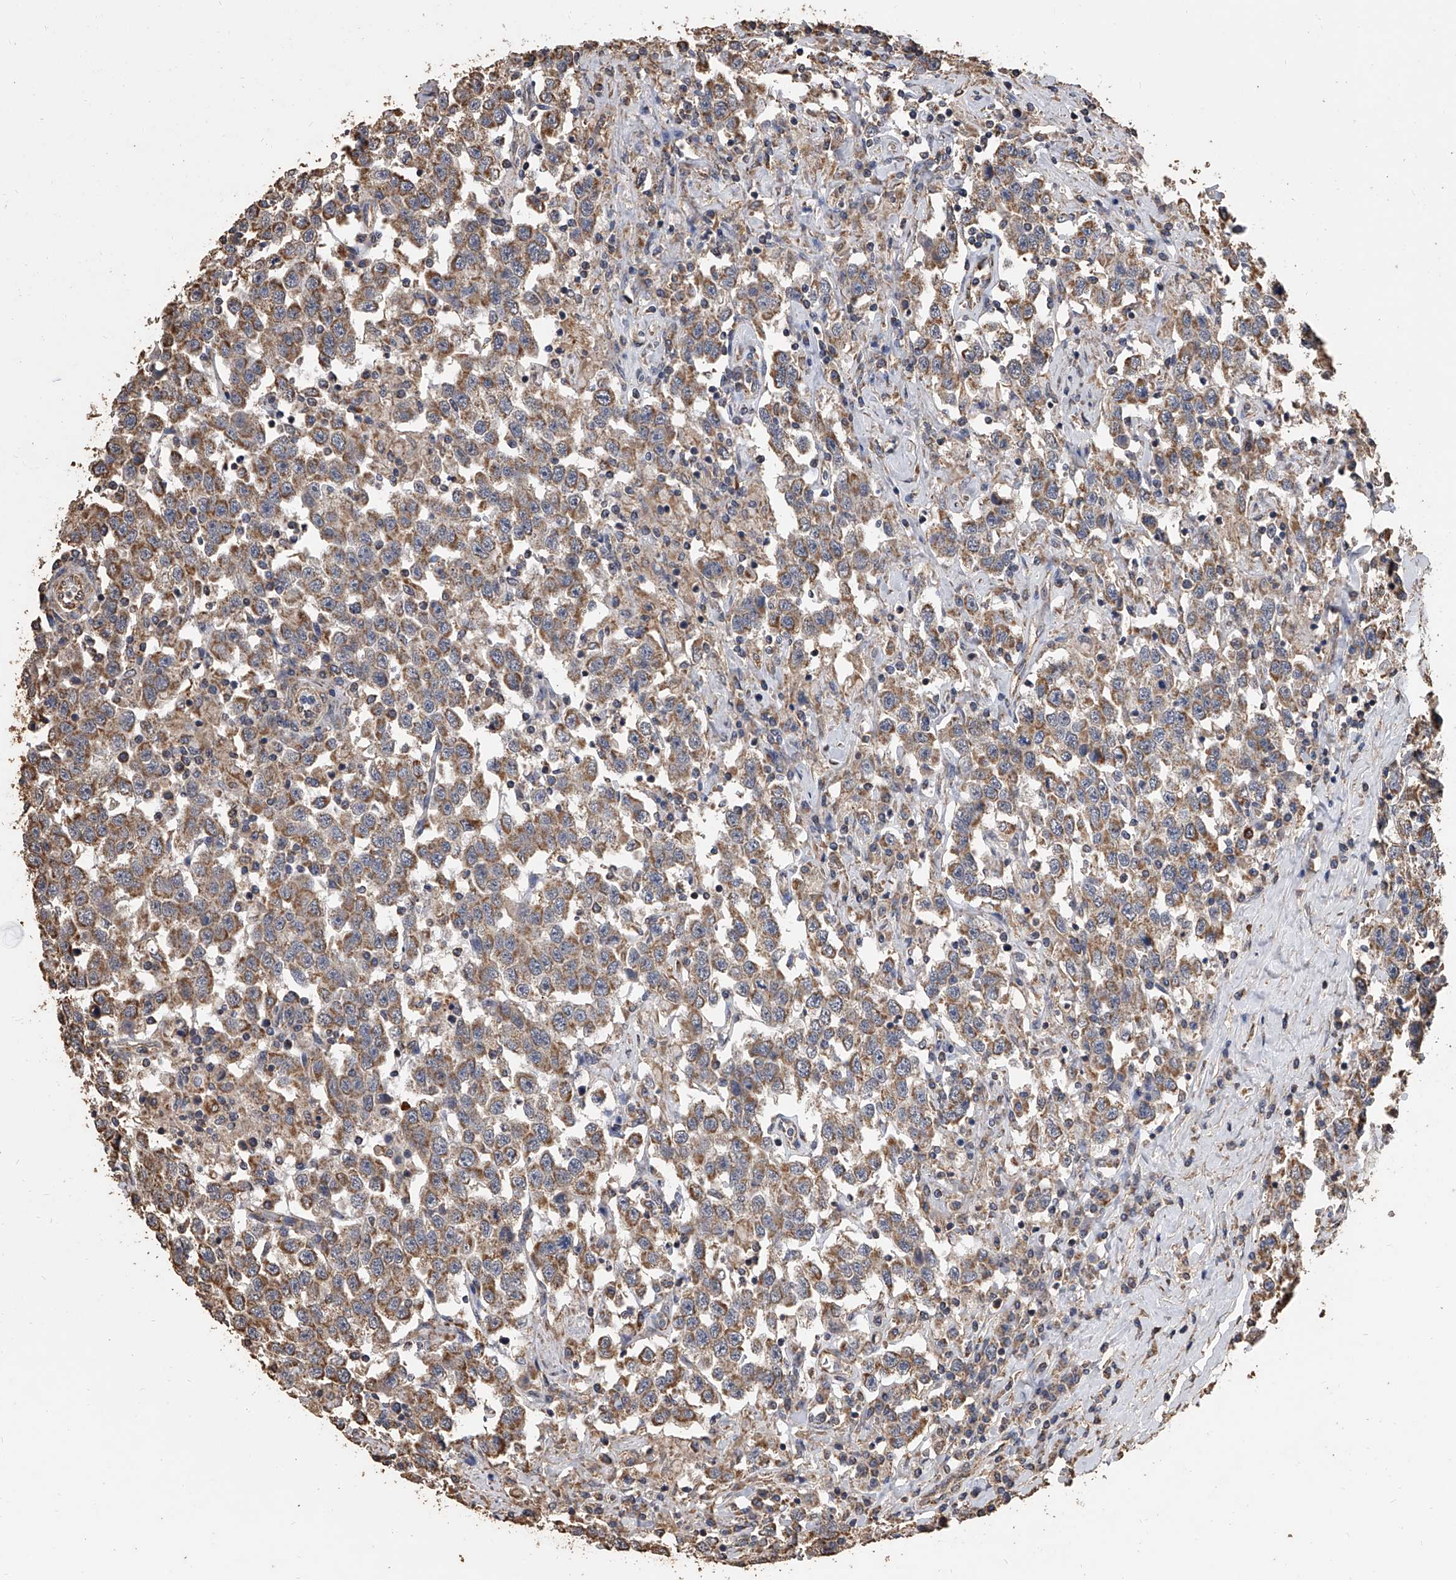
{"staining": {"intensity": "moderate", "quantity": ">75%", "location": "cytoplasmic/membranous"}, "tissue": "testis cancer", "cell_type": "Tumor cells", "image_type": "cancer", "snomed": [{"axis": "morphology", "description": "Seminoma, NOS"}, {"axis": "topography", "description": "Testis"}], "caption": "Tumor cells exhibit medium levels of moderate cytoplasmic/membranous staining in approximately >75% of cells in testis seminoma. Nuclei are stained in blue.", "gene": "MRPL28", "patient": {"sex": "male", "age": 41}}